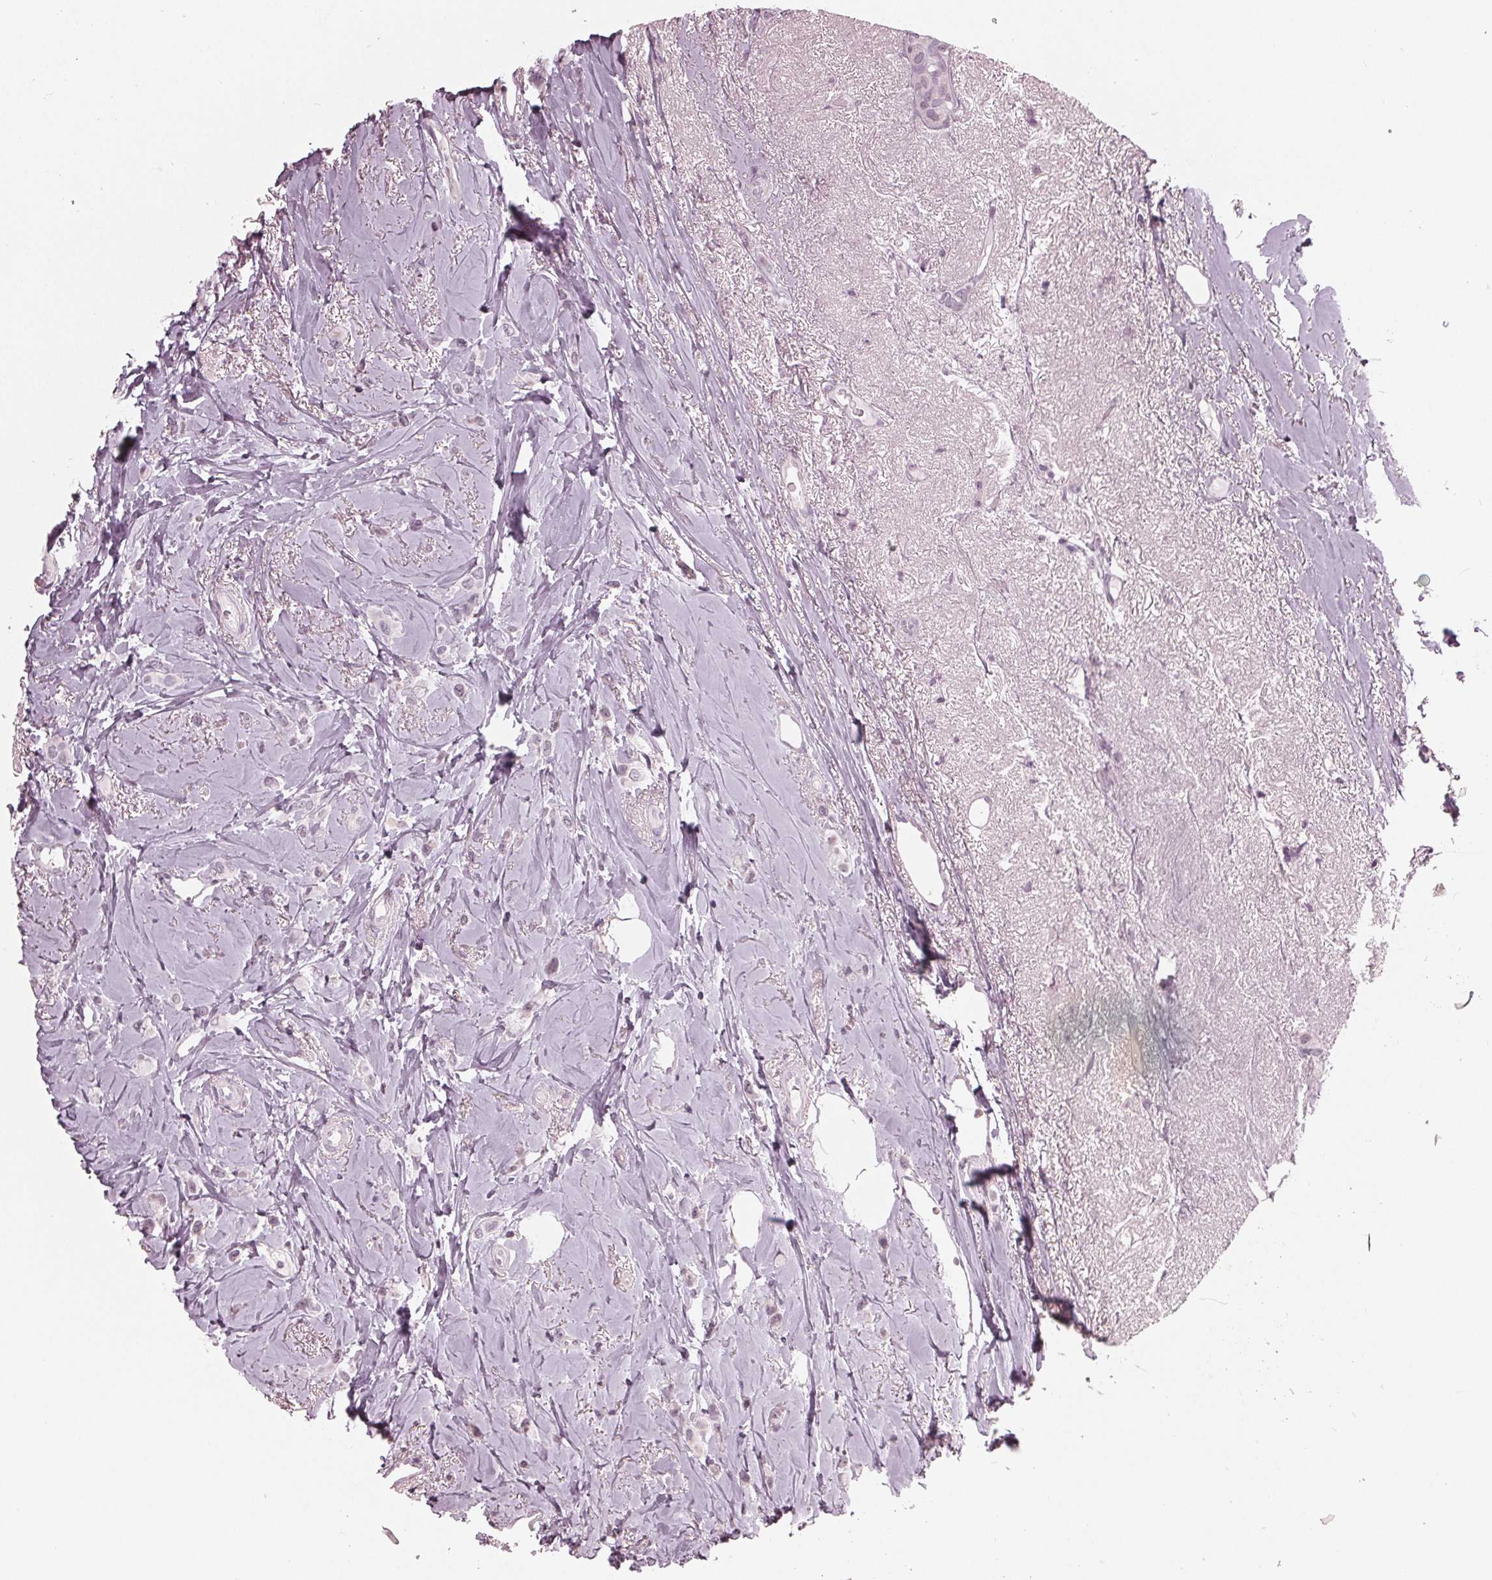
{"staining": {"intensity": "negative", "quantity": "none", "location": "none"}, "tissue": "breast cancer", "cell_type": "Tumor cells", "image_type": "cancer", "snomed": [{"axis": "morphology", "description": "Lobular carcinoma"}, {"axis": "topography", "description": "Breast"}], "caption": "A high-resolution micrograph shows IHC staining of breast lobular carcinoma, which demonstrates no significant staining in tumor cells.", "gene": "ADPRHL1", "patient": {"sex": "female", "age": 66}}